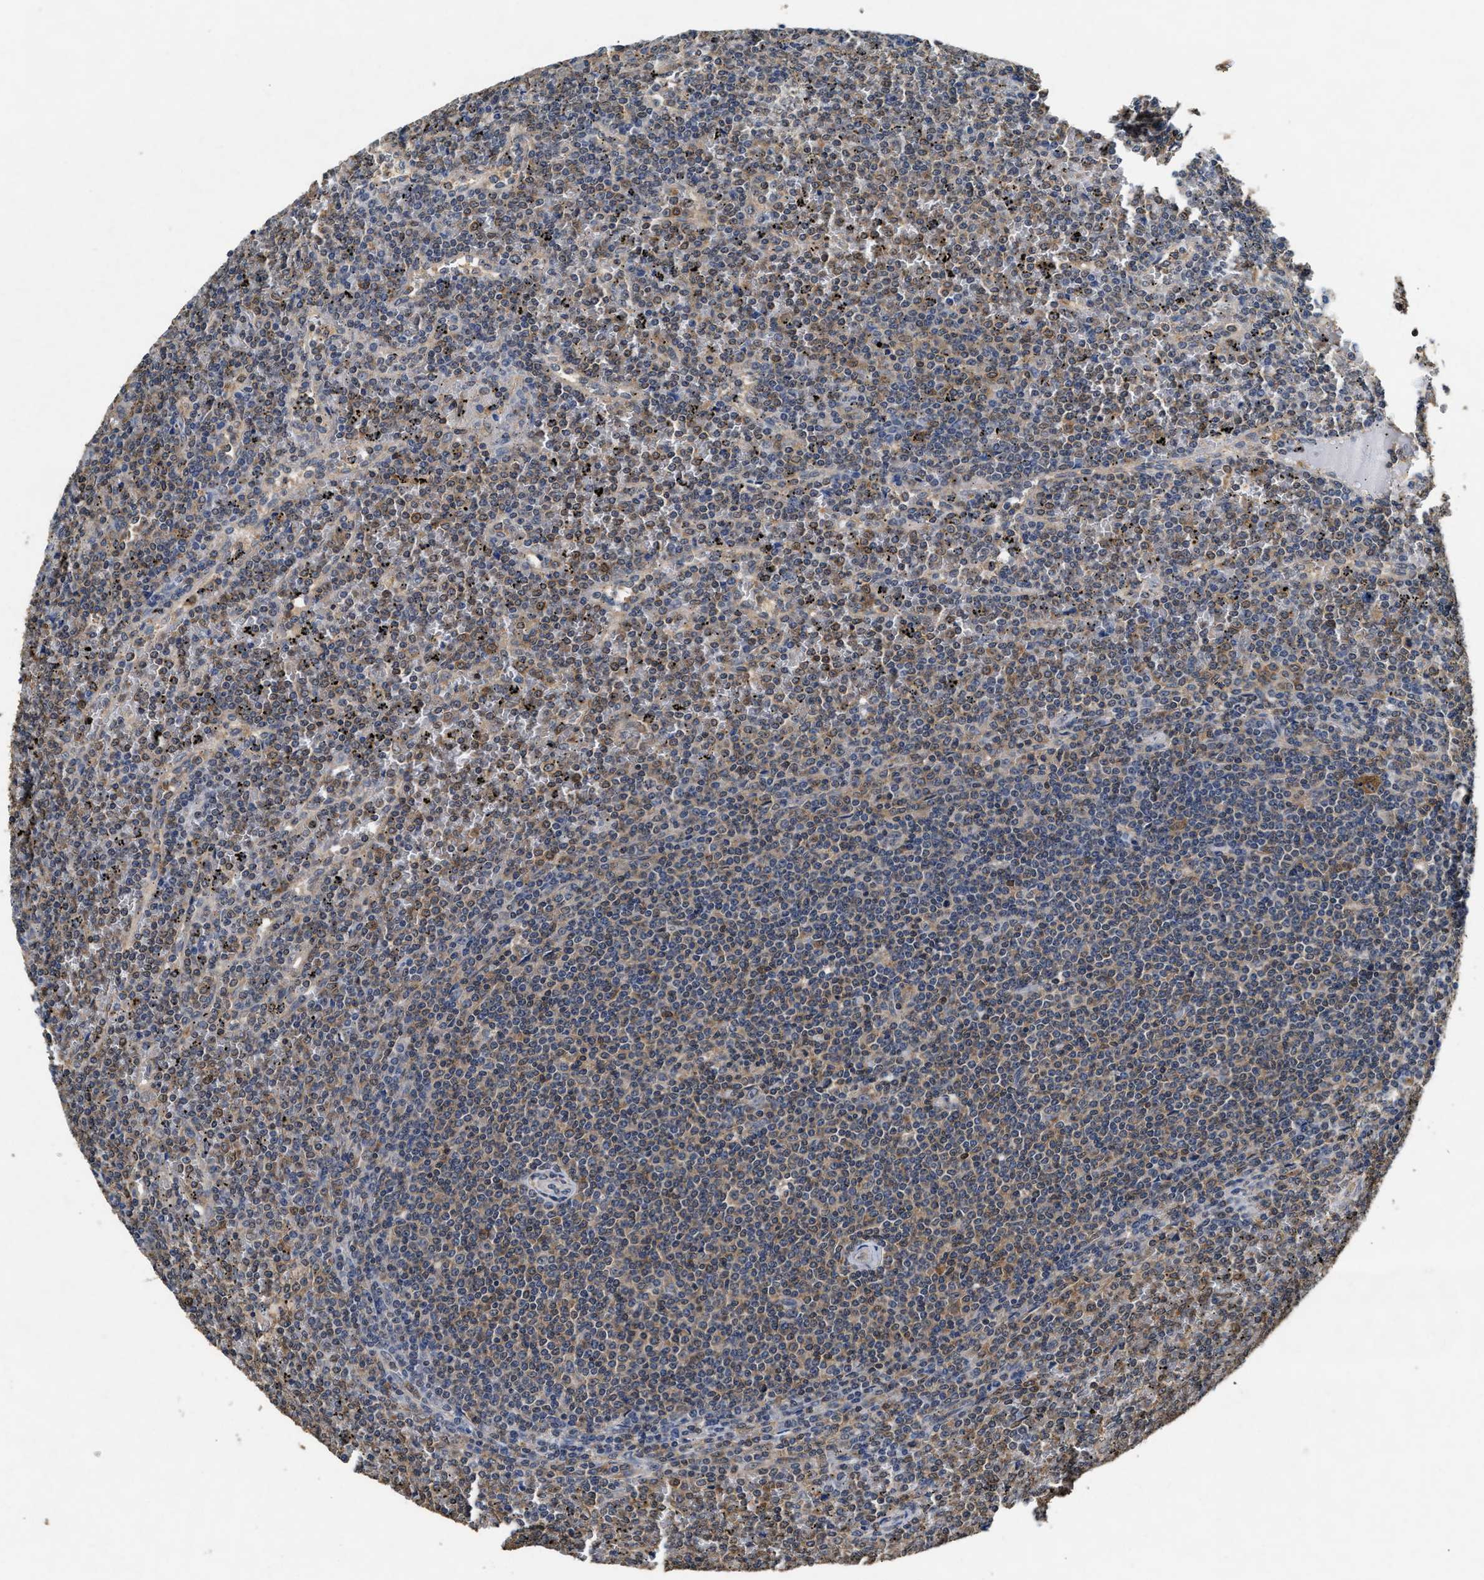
{"staining": {"intensity": "weak", "quantity": ">75%", "location": "cytoplasmic/membranous"}, "tissue": "lymphoma", "cell_type": "Tumor cells", "image_type": "cancer", "snomed": [{"axis": "morphology", "description": "Malignant lymphoma, non-Hodgkin's type, Low grade"}, {"axis": "topography", "description": "Spleen"}], "caption": "DAB (3,3'-diaminobenzidine) immunohistochemical staining of lymphoma demonstrates weak cytoplasmic/membranous protein expression in about >75% of tumor cells.", "gene": "ACAT2", "patient": {"sex": "female", "age": 19}}